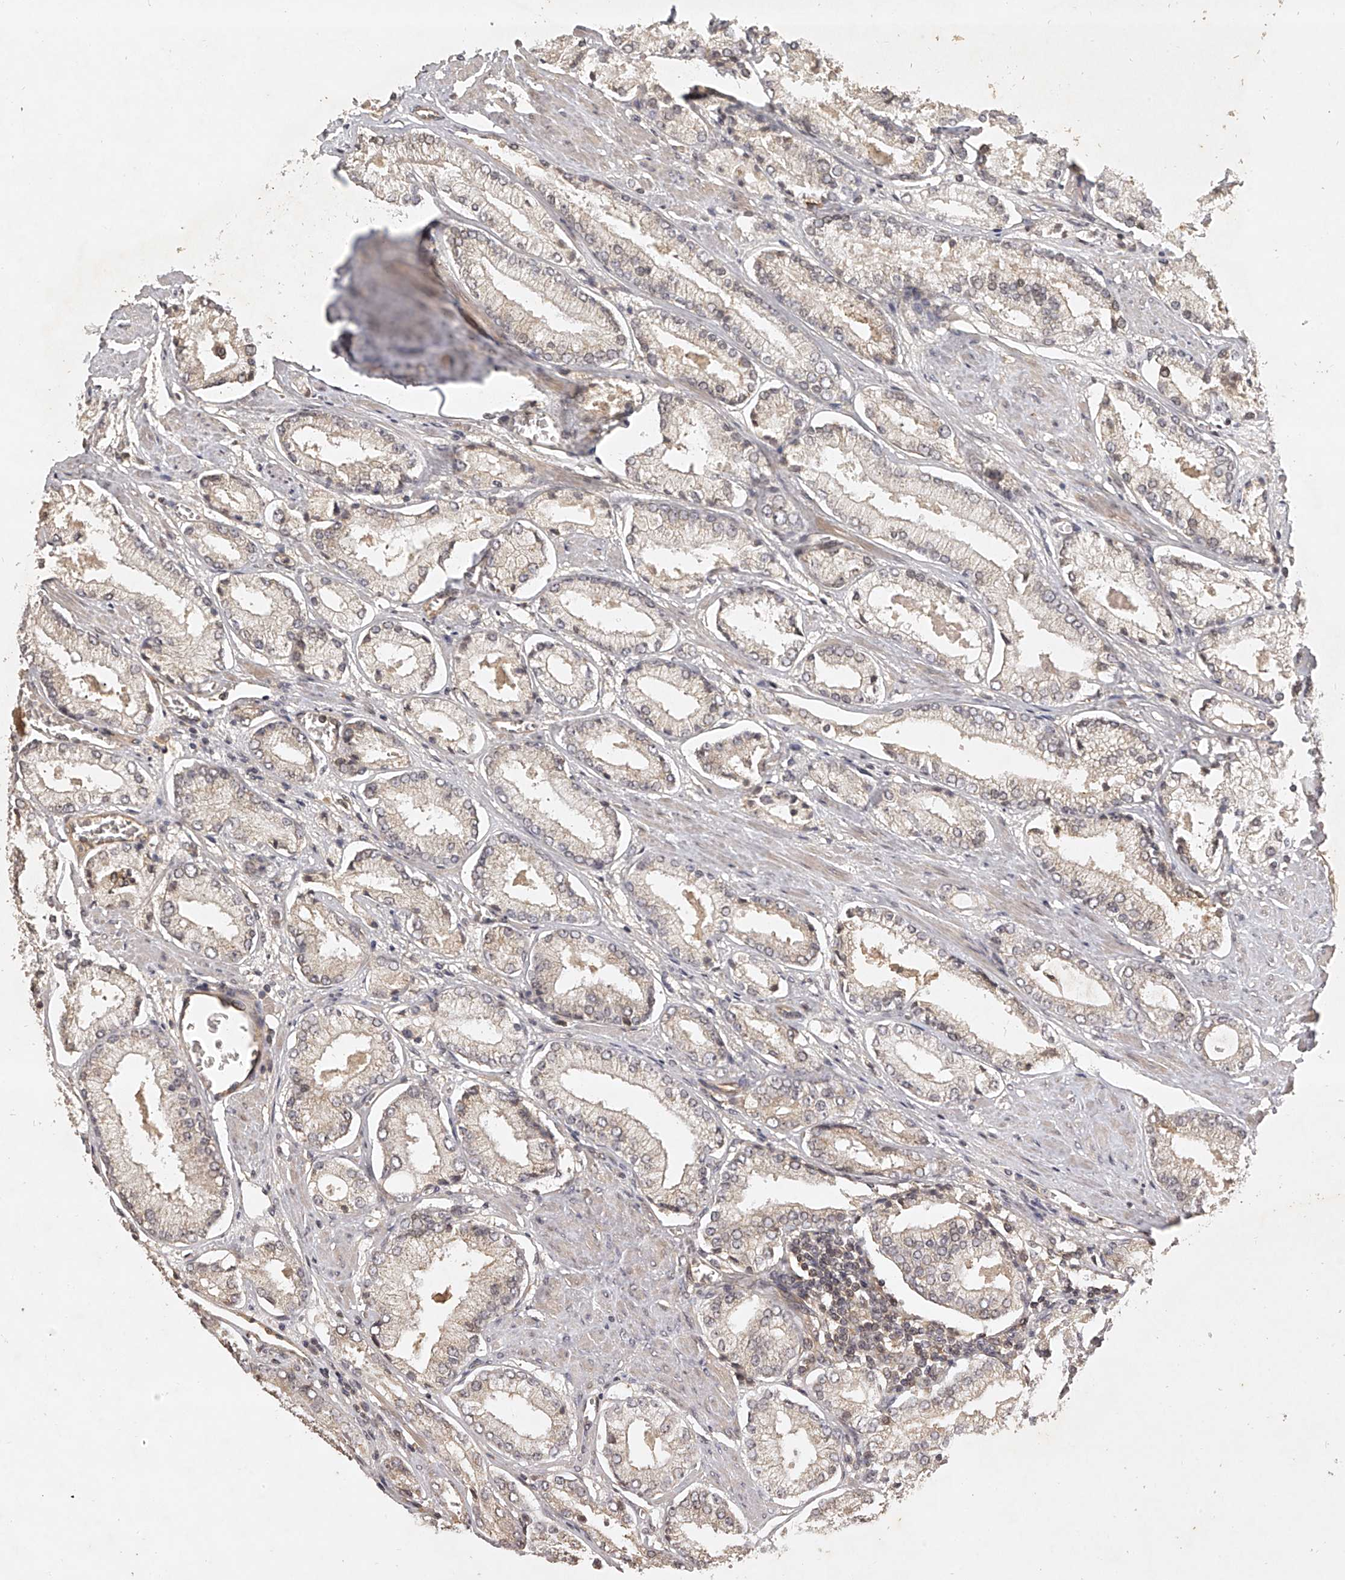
{"staining": {"intensity": "weak", "quantity": "<25%", "location": "cytoplasmic/membranous"}, "tissue": "prostate cancer", "cell_type": "Tumor cells", "image_type": "cancer", "snomed": [{"axis": "morphology", "description": "Adenocarcinoma, Low grade"}, {"axis": "topography", "description": "Prostate"}], "caption": "Adenocarcinoma (low-grade) (prostate) stained for a protein using immunohistochemistry (IHC) reveals no staining tumor cells.", "gene": "NFS1", "patient": {"sex": "male", "age": 54}}